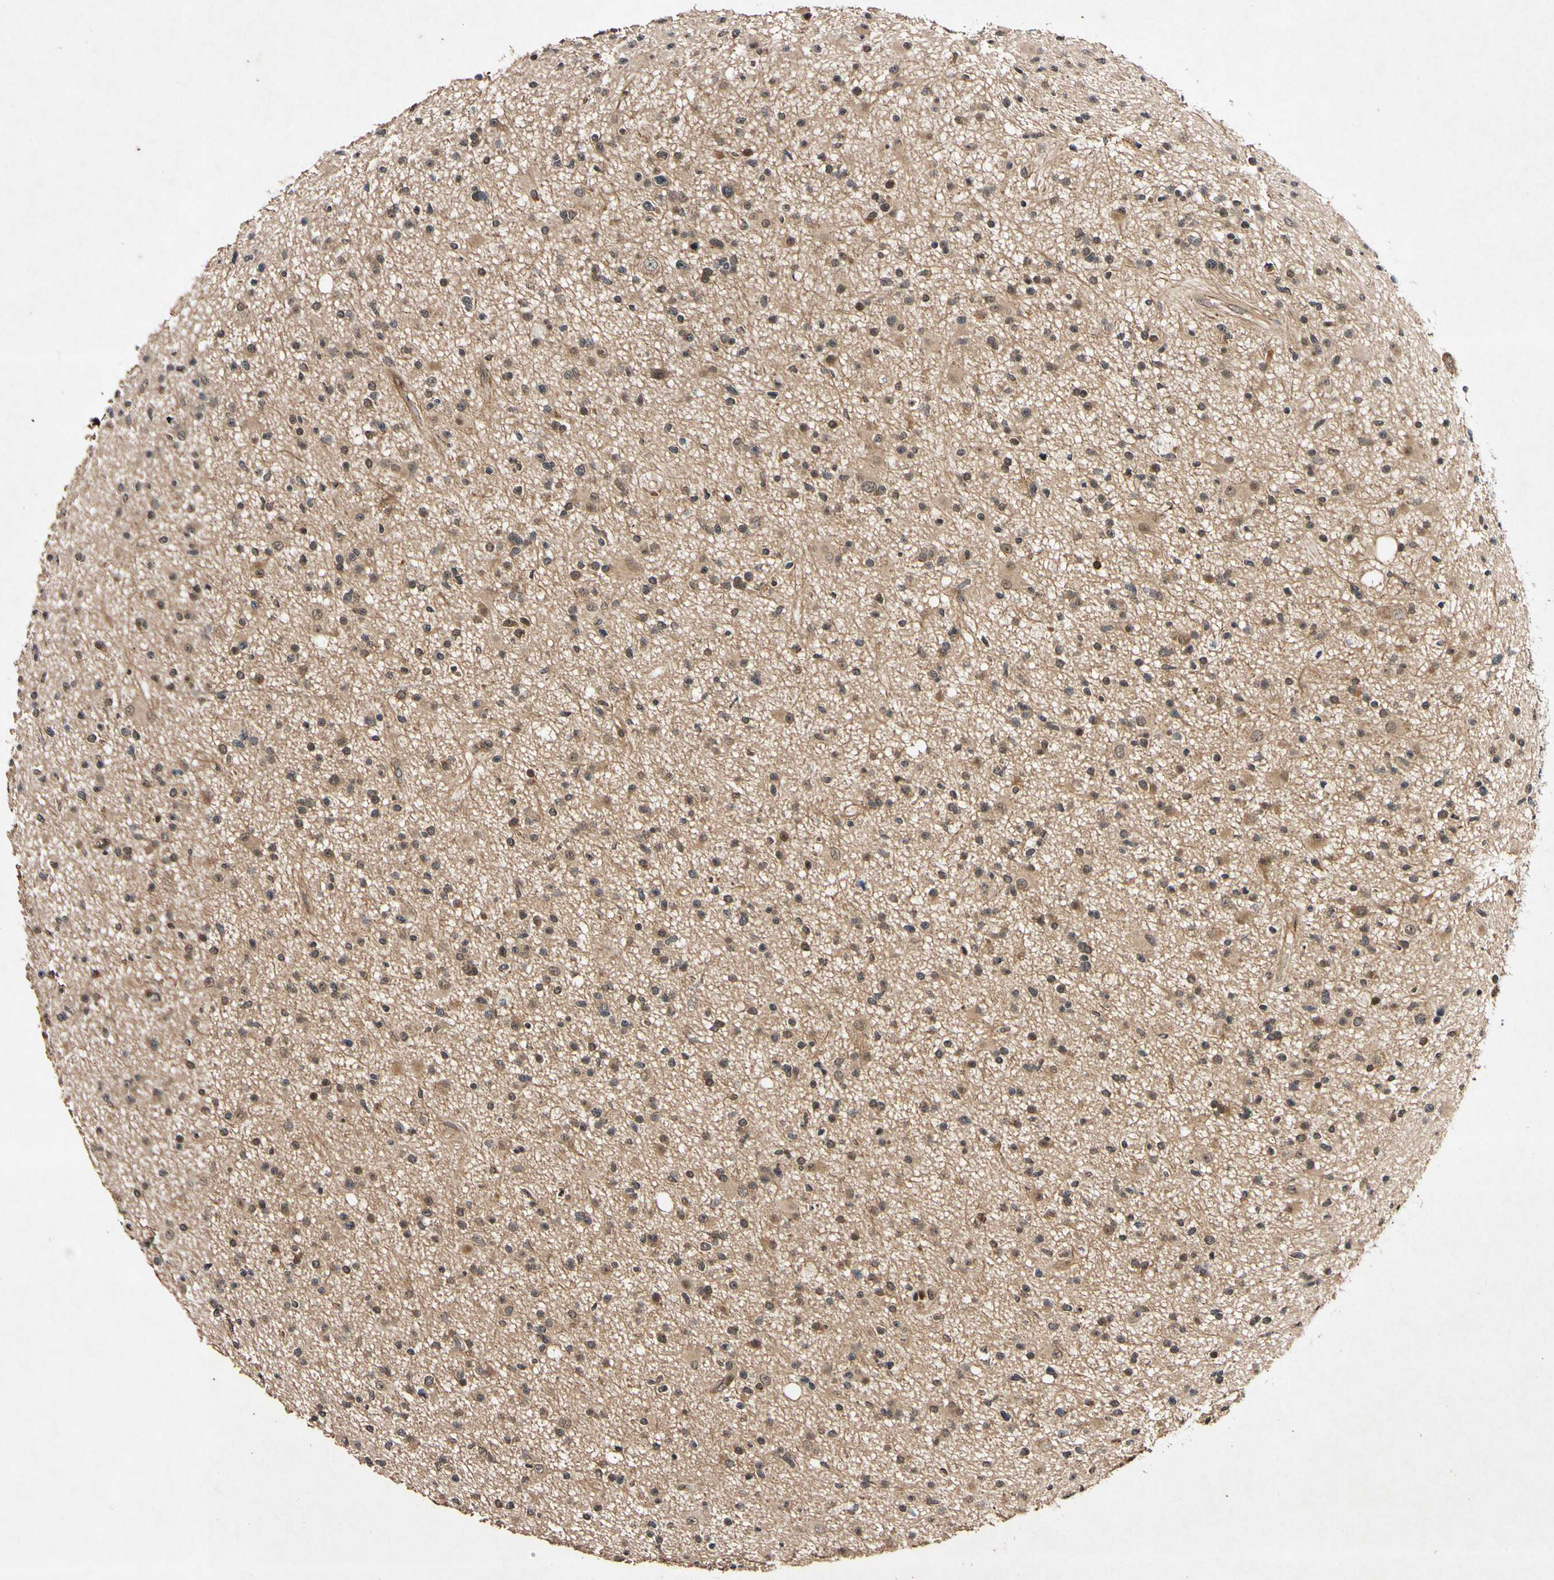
{"staining": {"intensity": "weak", "quantity": ">75%", "location": "cytoplasmic/membranous,nuclear"}, "tissue": "glioma", "cell_type": "Tumor cells", "image_type": "cancer", "snomed": [{"axis": "morphology", "description": "Glioma, malignant, High grade"}, {"axis": "topography", "description": "Brain"}], "caption": "Weak cytoplasmic/membranous and nuclear positivity for a protein is identified in about >75% of tumor cells of glioma using immunohistochemistry.", "gene": "CSNK1E", "patient": {"sex": "male", "age": 33}}